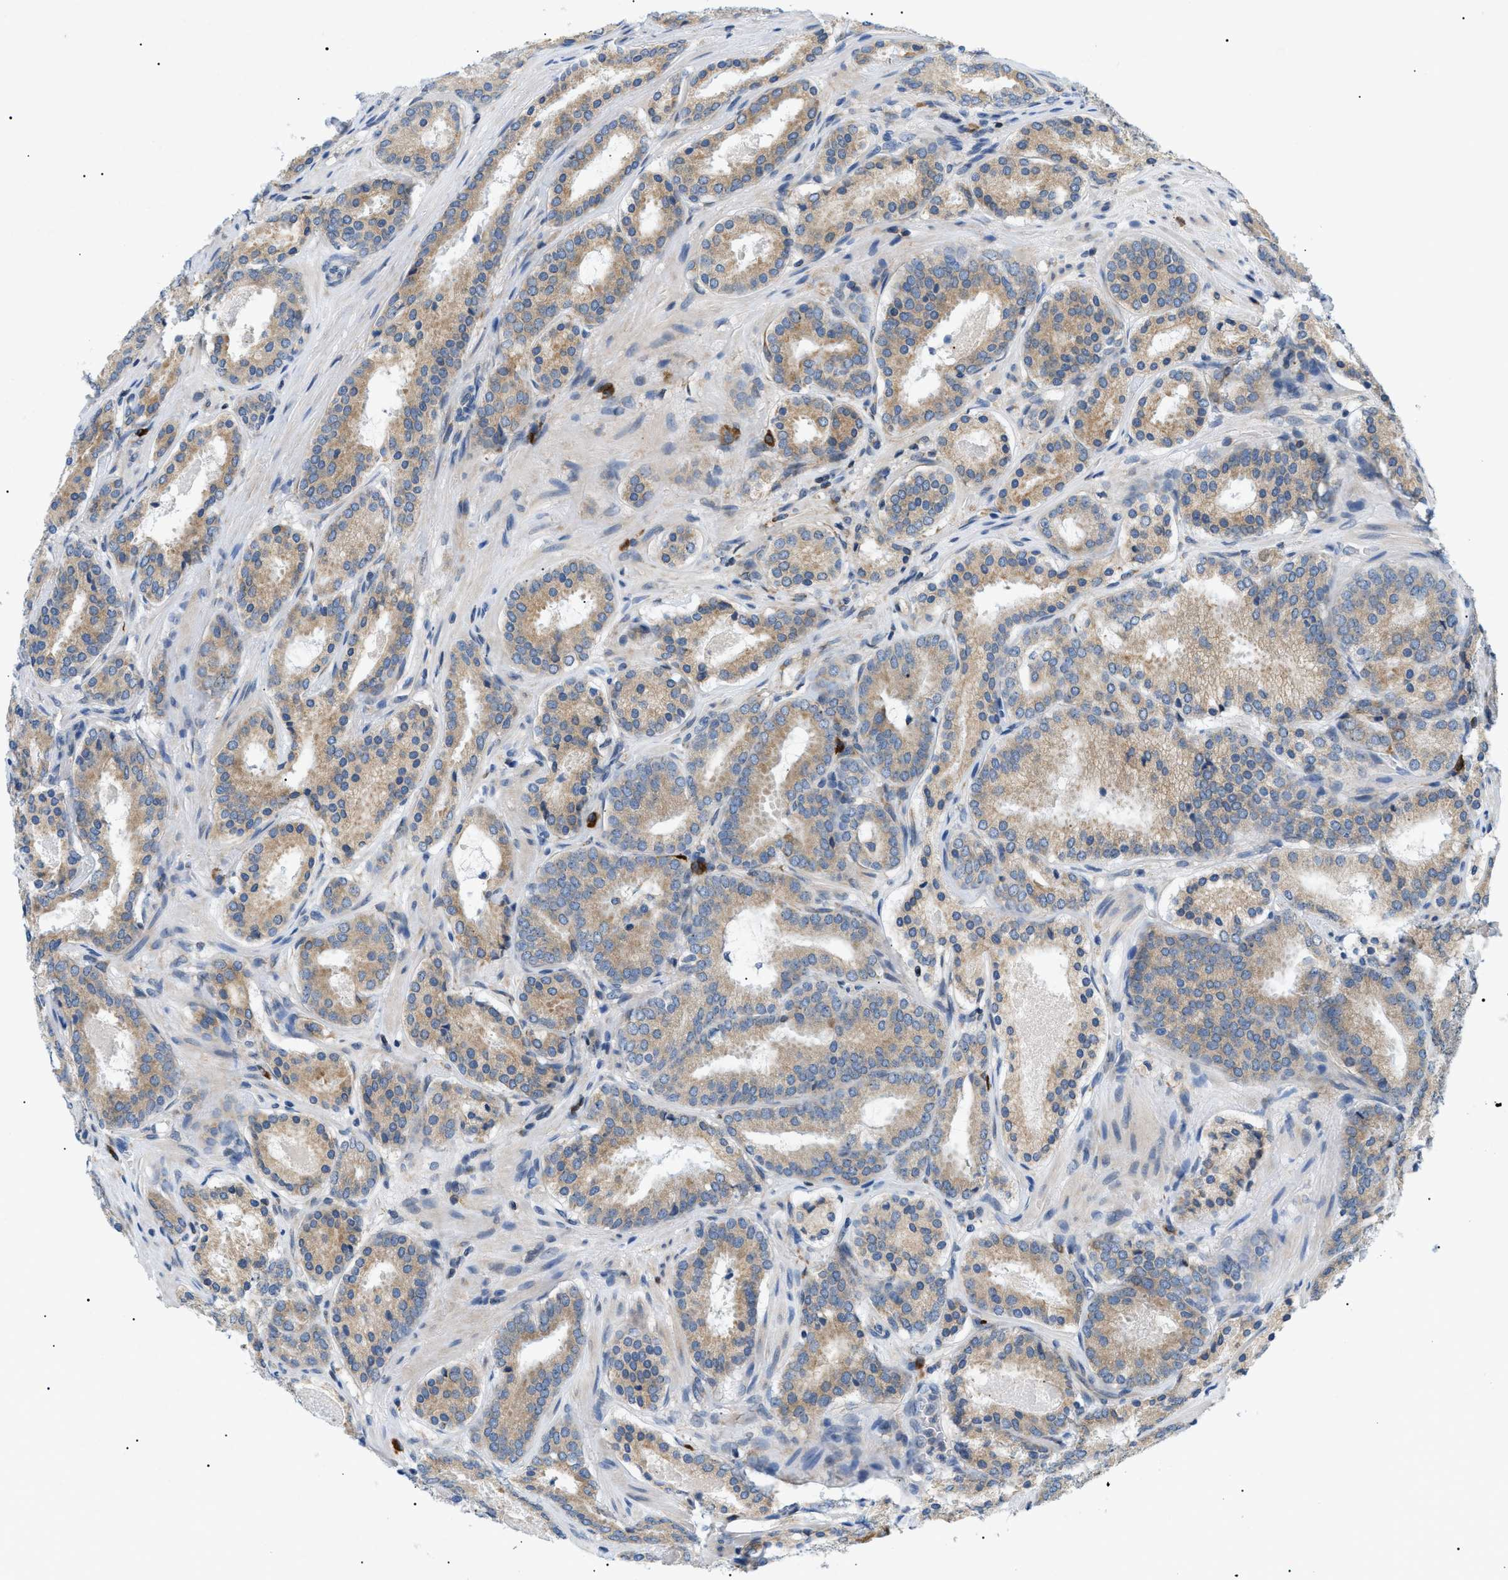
{"staining": {"intensity": "moderate", "quantity": ">75%", "location": "cytoplasmic/membranous"}, "tissue": "prostate cancer", "cell_type": "Tumor cells", "image_type": "cancer", "snomed": [{"axis": "morphology", "description": "Adenocarcinoma, Low grade"}, {"axis": "topography", "description": "Prostate"}], "caption": "Prostate cancer tissue displays moderate cytoplasmic/membranous expression in about >75% of tumor cells", "gene": "DERL1", "patient": {"sex": "male", "age": 69}}